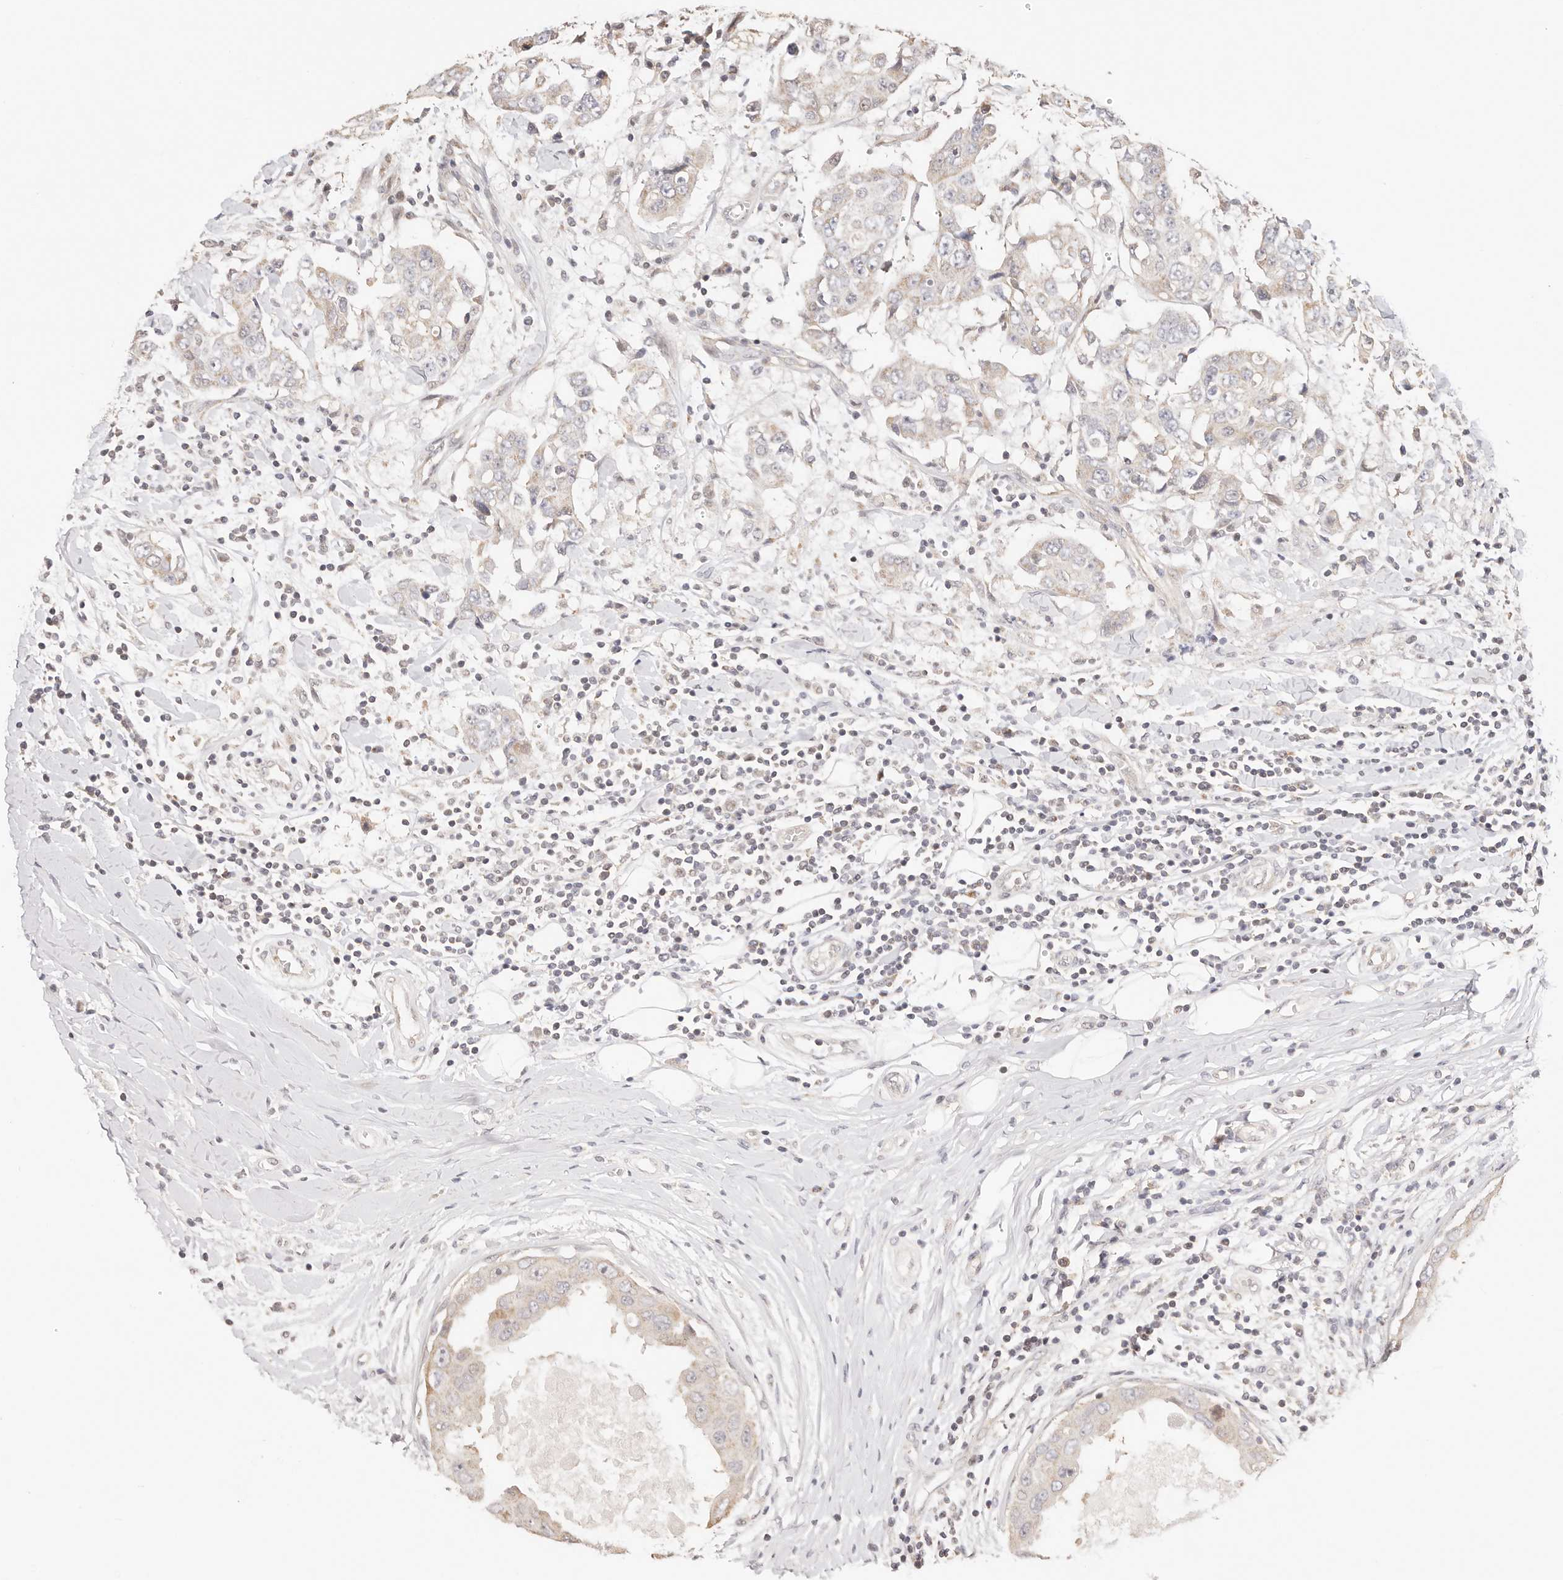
{"staining": {"intensity": "weak", "quantity": "<25%", "location": "cytoplasmic/membranous"}, "tissue": "breast cancer", "cell_type": "Tumor cells", "image_type": "cancer", "snomed": [{"axis": "morphology", "description": "Duct carcinoma"}, {"axis": "topography", "description": "Breast"}], "caption": "Immunohistochemical staining of breast intraductal carcinoma shows no significant positivity in tumor cells.", "gene": "KCMF1", "patient": {"sex": "female", "age": 27}}